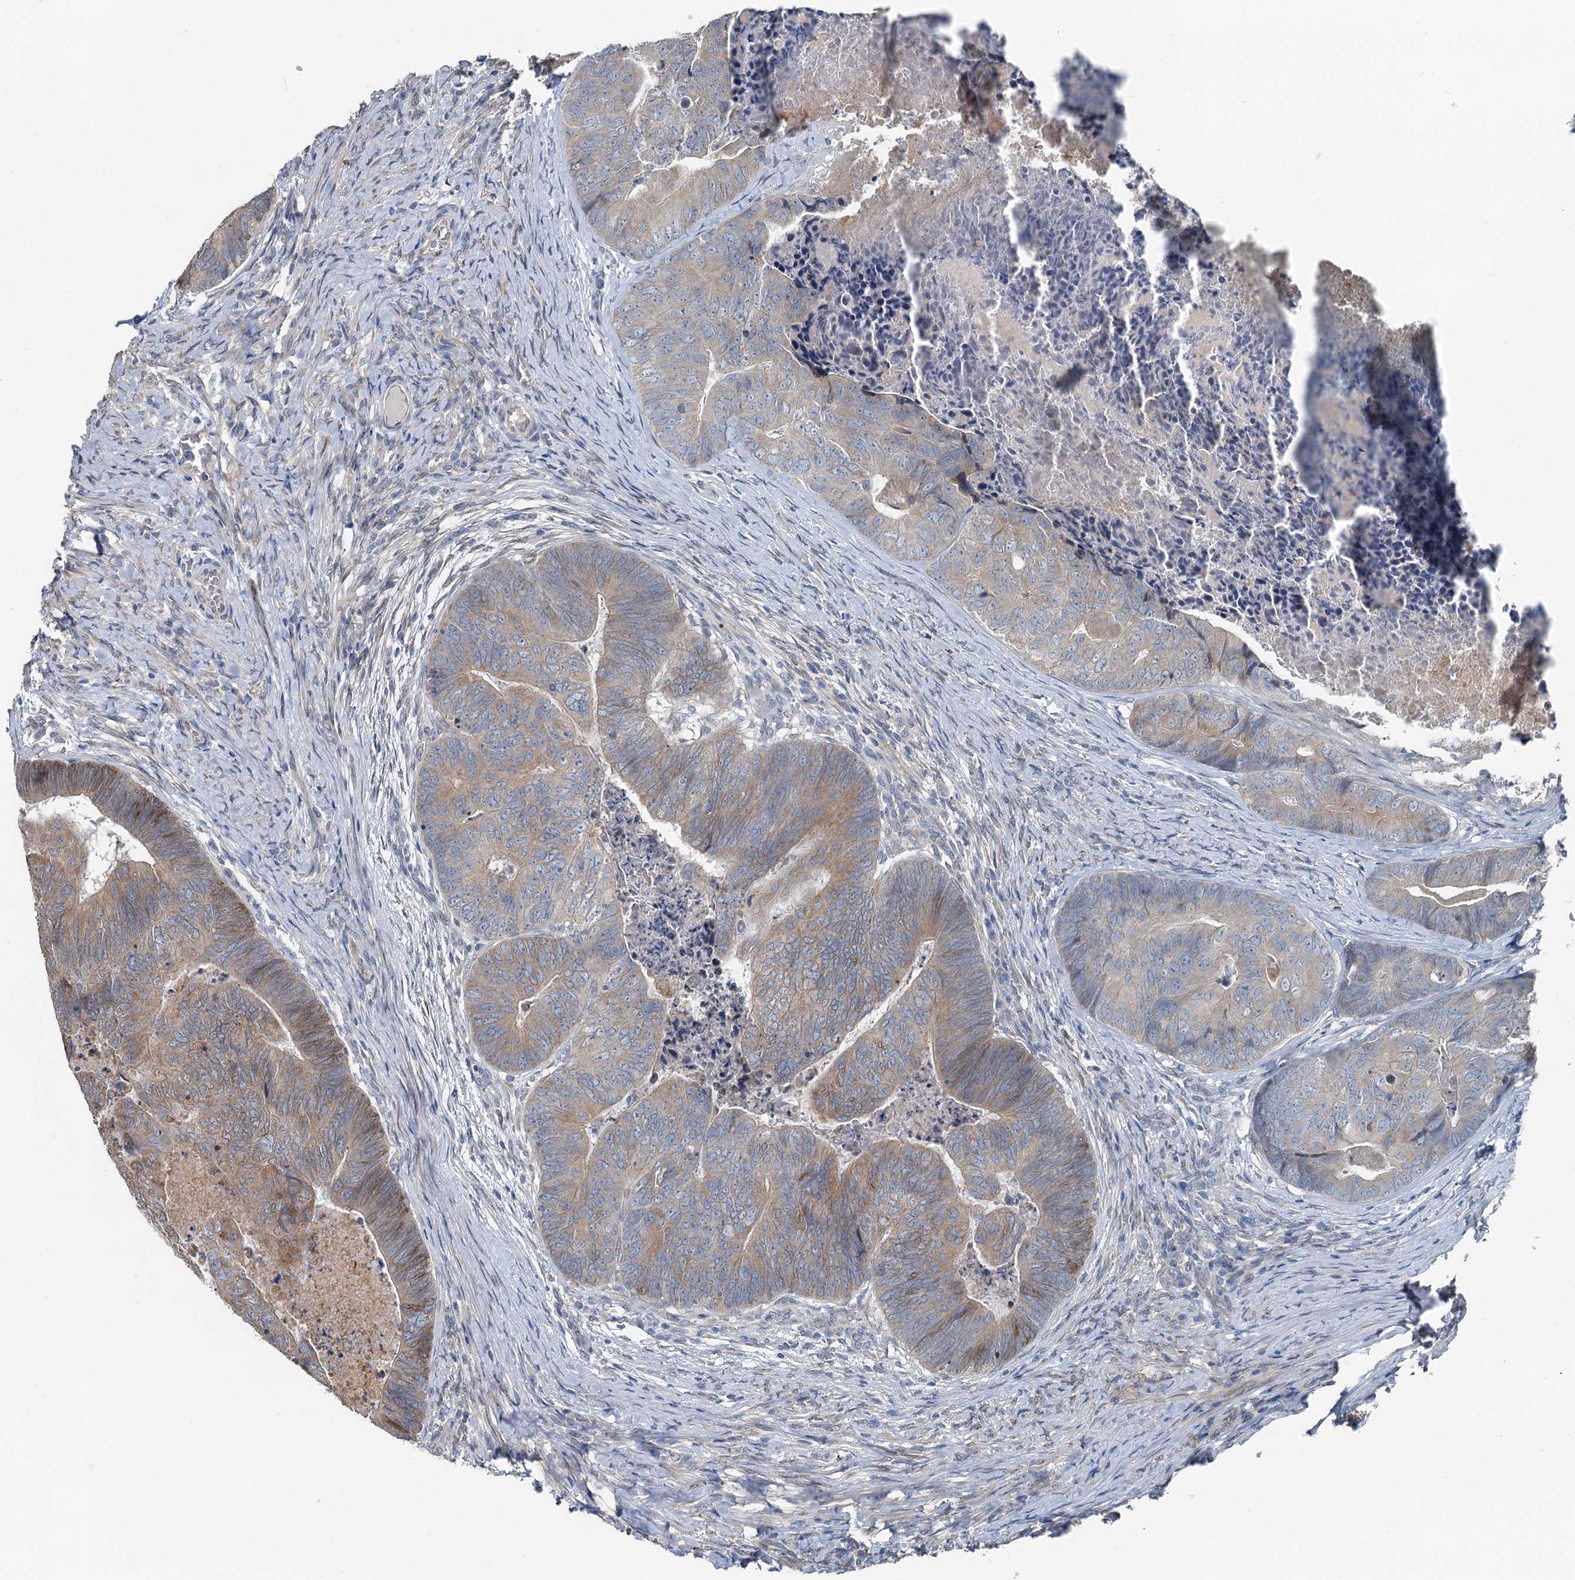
{"staining": {"intensity": "weak", "quantity": ">75%", "location": "cytoplasmic/membranous"}, "tissue": "colorectal cancer", "cell_type": "Tumor cells", "image_type": "cancer", "snomed": [{"axis": "morphology", "description": "Adenocarcinoma, NOS"}, {"axis": "topography", "description": "Colon"}], "caption": "DAB (3,3'-diaminobenzidine) immunohistochemical staining of human colorectal cancer (adenocarcinoma) reveals weak cytoplasmic/membranous protein positivity in approximately >75% of tumor cells.", "gene": "C6orf120", "patient": {"sex": "female", "age": 67}}